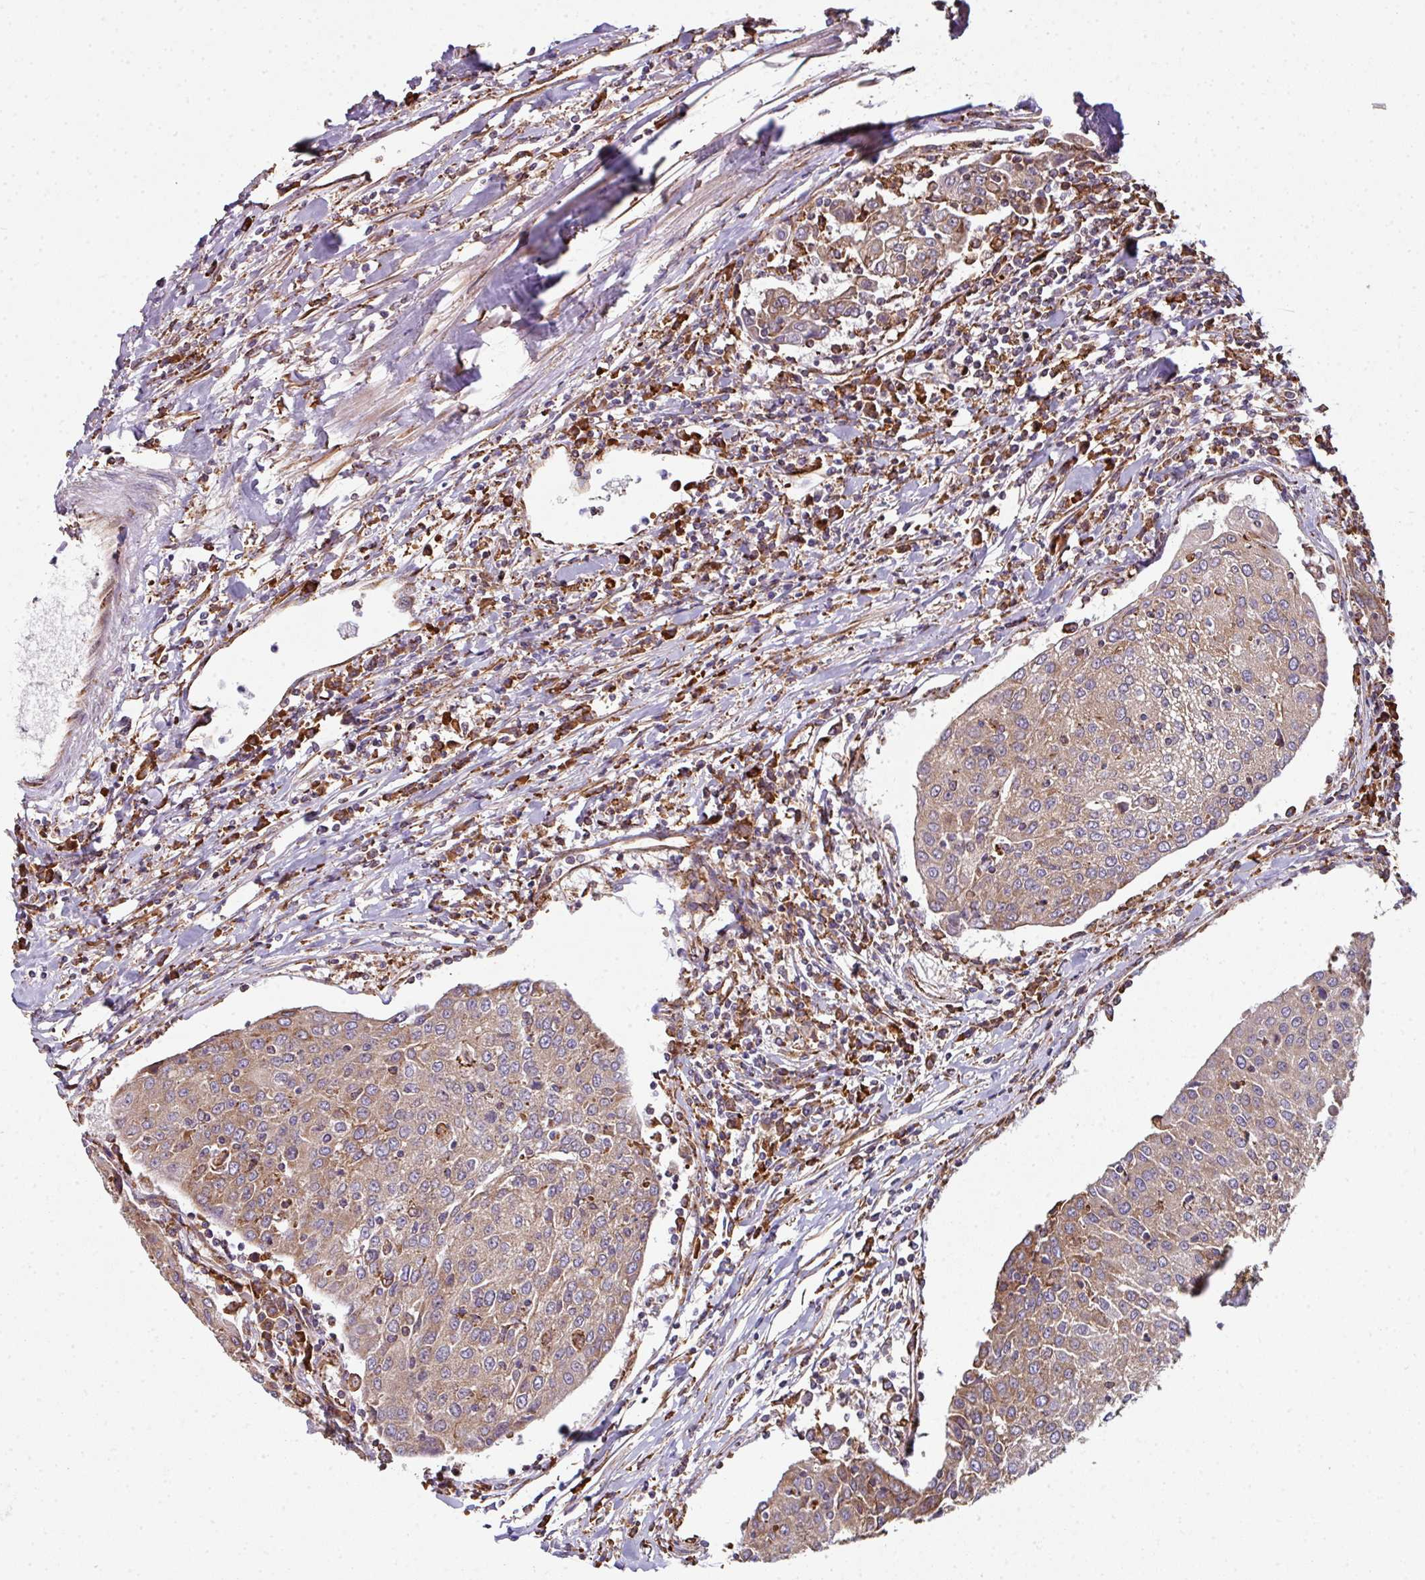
{"staining": {"intensity": "weak", "quantity": ">75%", "location": "cytoplasmic/membranous"}, "tissue": "urothelial cancer", "cell_type": "Tumor cells", "image_type": "cancer", "snomed": [{"axis": "morphology", "description": "Urothelial carcinoma, High grade"}, {"axis": "topography", "description": "Urinary bladder"}], "caption": "Urothelial carcinoma (high-grade) was stained to show a protein in brown. There is low levels of weak cytoplasmic/membranous staining in approximately >75% of tumor cells. (DAB IHC, brown staining for protein, blue staining for nuclei).", "gene": "FAT4", "patient": {"sex": "female", "age": 85}}